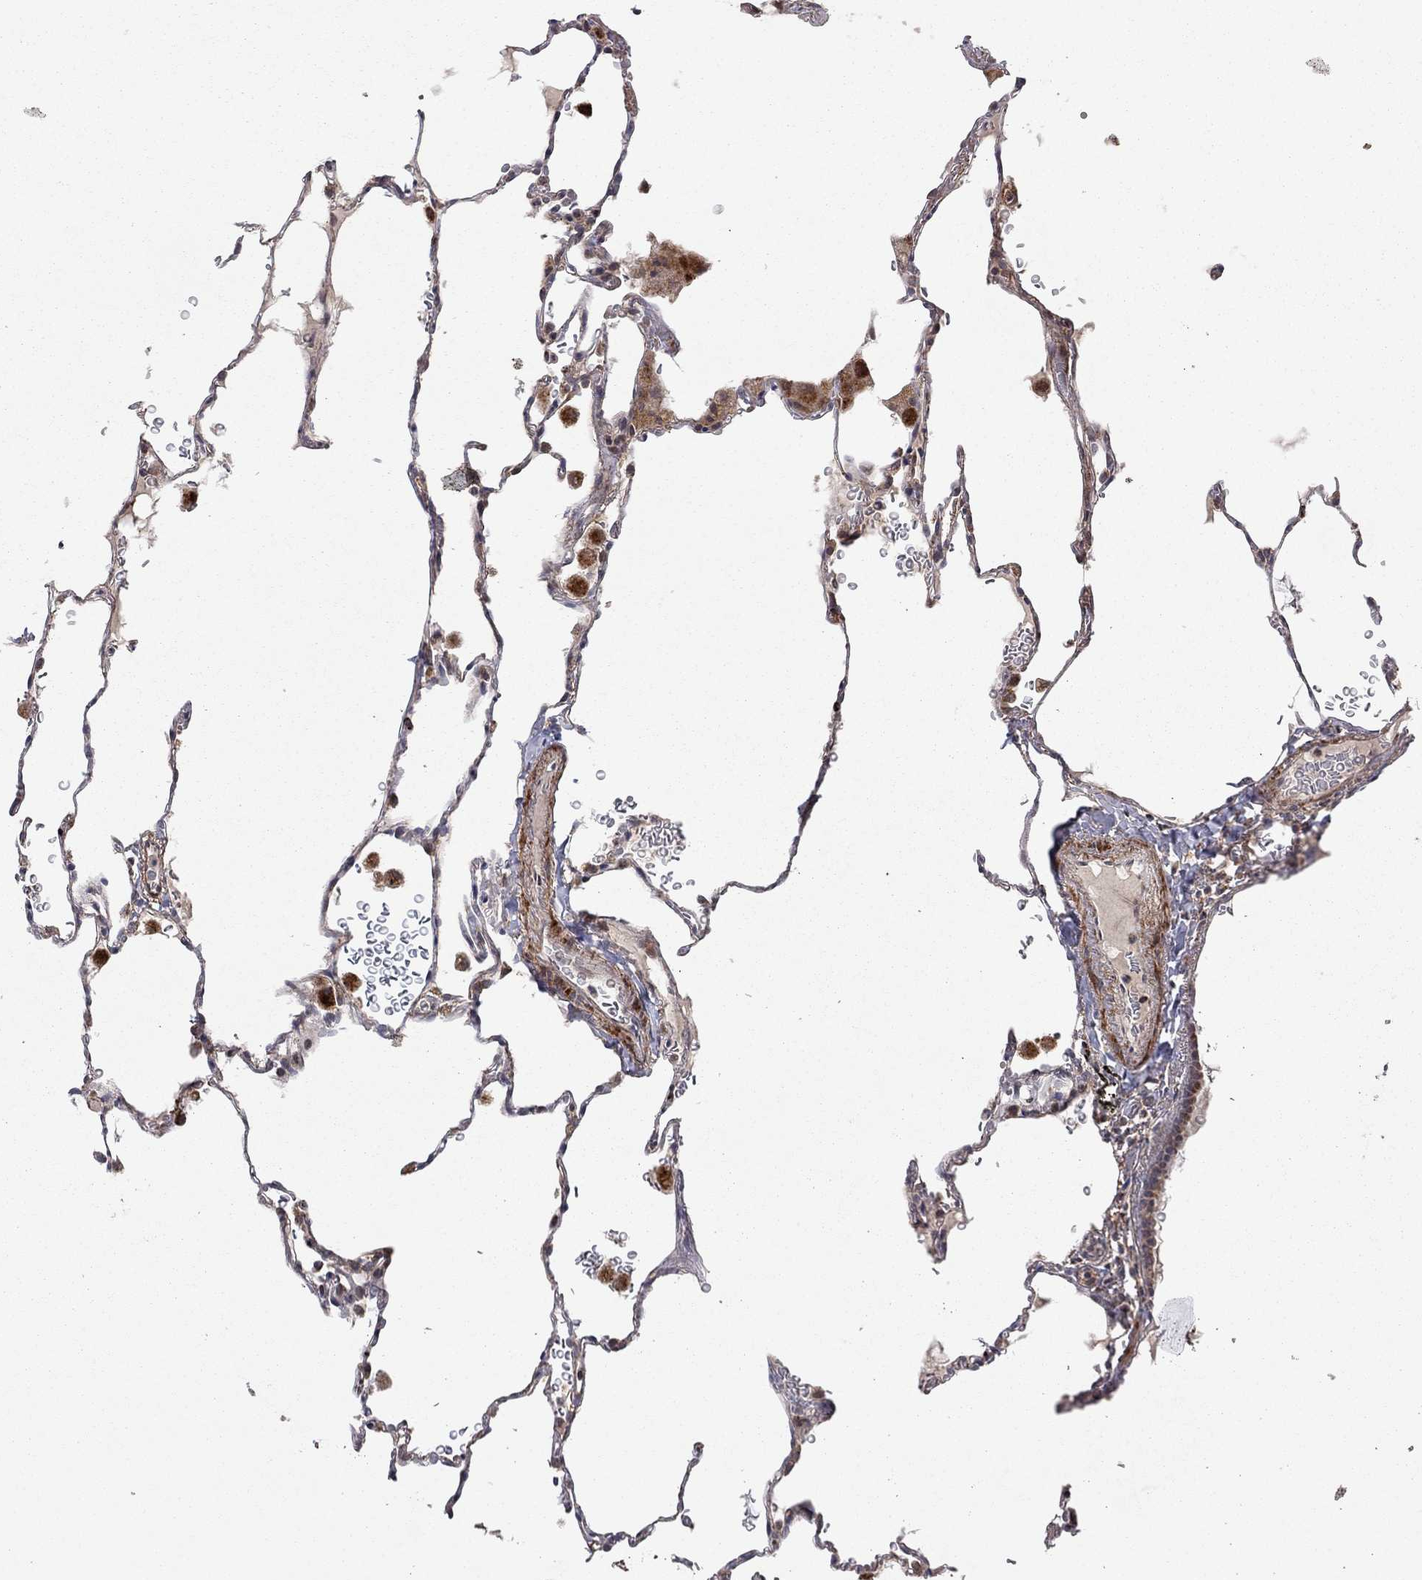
{"staining": {"intensity": "weak", "quantity": "25%-75%", "location": "cytoplasmic/membranous"}, "tissue": "lung", "cell_type": "Alveolar cells", "image_type": "normal", "snomed": [{"axis": "morphology", "description": "Normal tissue, NOS"}, {"axis": "morphology", "description": "Adenocarcinoma, metastatic, NOS"}, {"axis": "topography", "description": "Lung"}], "caption": "Human lung stained for a protein (brown) reveals weak cytoplasmic/membranous positive positivity in about 25%-75% of alveolar cells.", "gene": "IDS", "patient": {"sex": "male", "age": 45}}